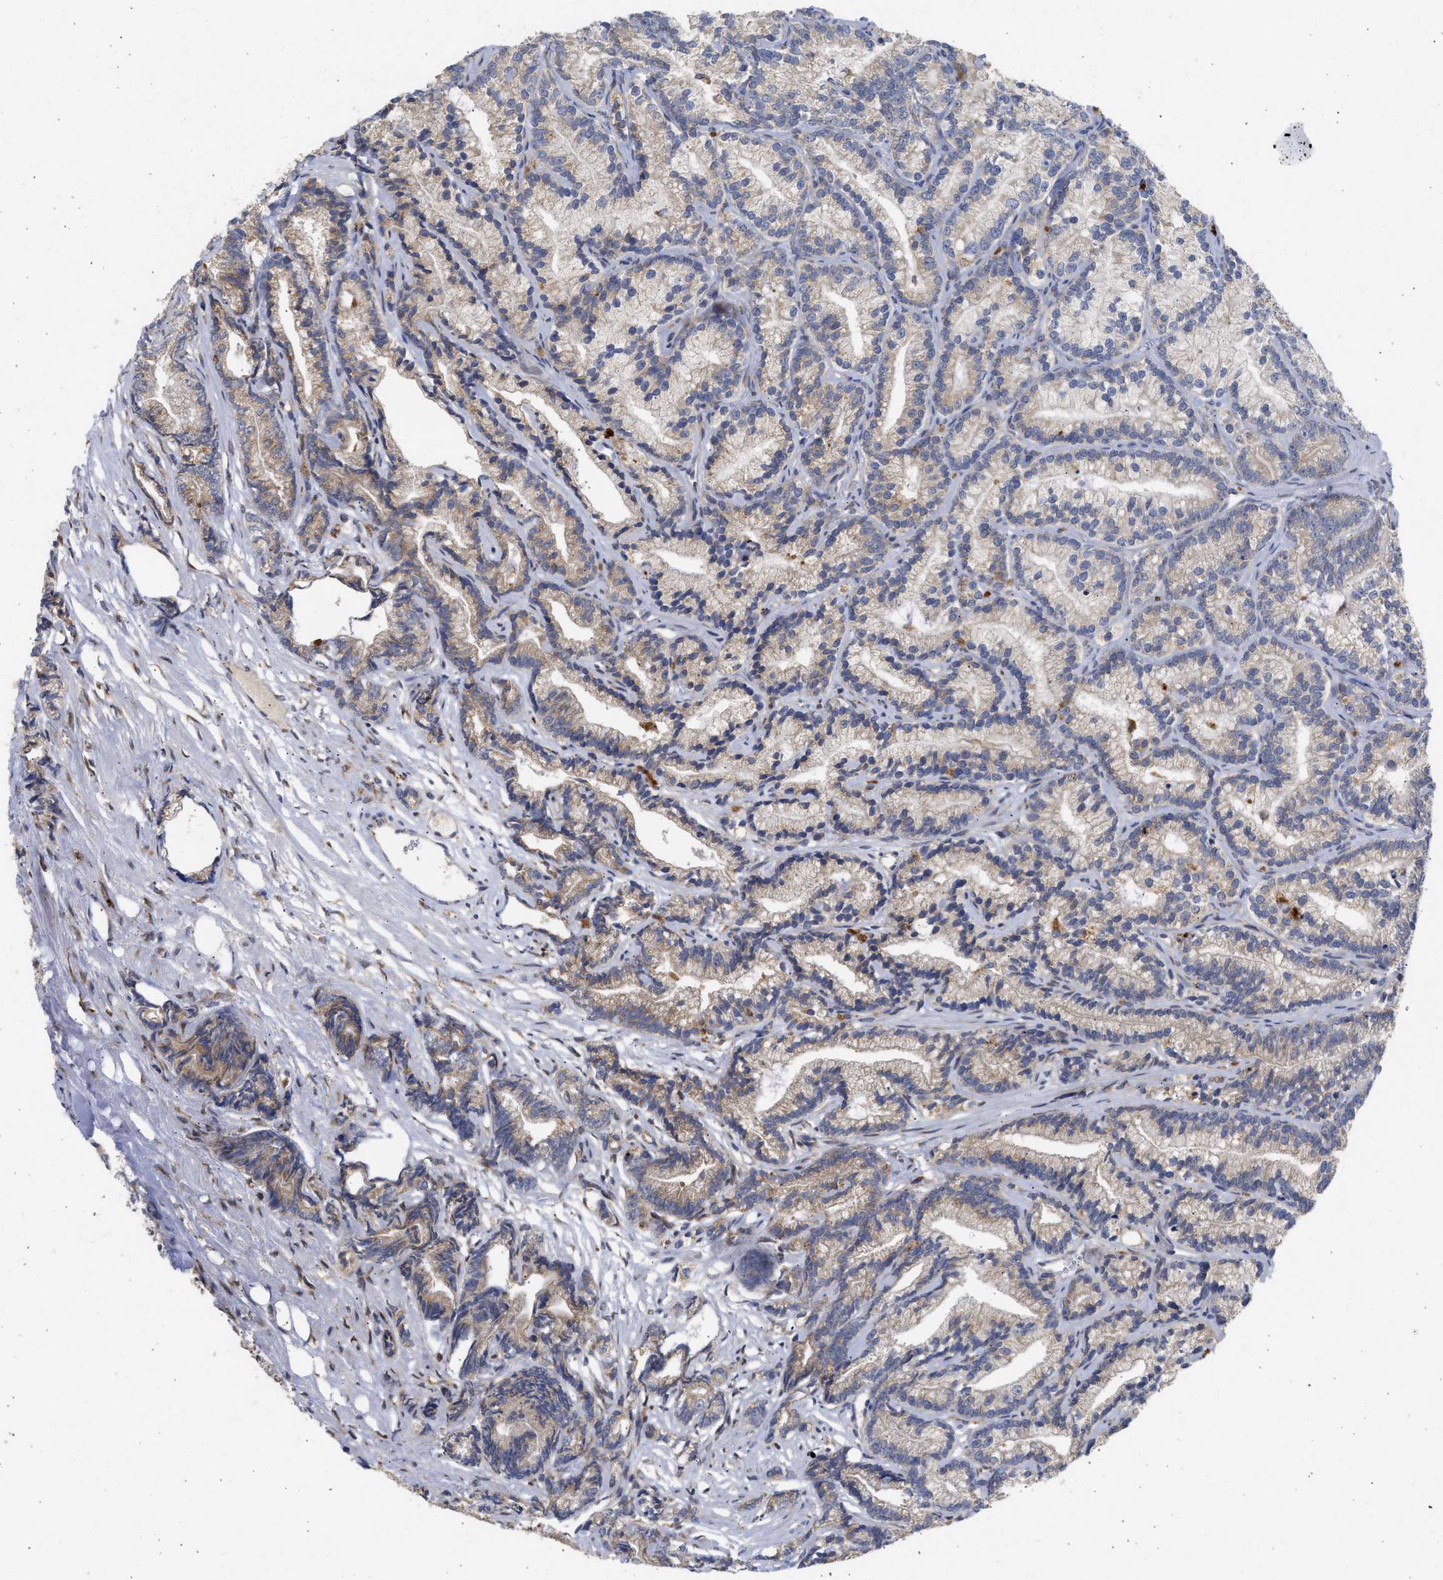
{"staining": {"intensity": "weak", "quantity": ">75%", "location": "cytoplasmic/membranous"}, "tissue": "prostate cancer", "cell_type": "Tumor cells", "image_type": "cancer", "snomed": [{"axis": "morphology", "description": "Adenocarcinoma, Low grade"}, {"axis": "topography", "description": "Prostate"}], "caption": "Immunohistochemistry (DAB (3,3'-diaminobenzidine)) staining of human adenocarcinoma (low-grade) (prostate) shows weak cytoplasmic/membranous protein staining in approximately >75% of tumor cells.", "gene": "TMED1", "patient": {"sex": "male", "age": 89}}